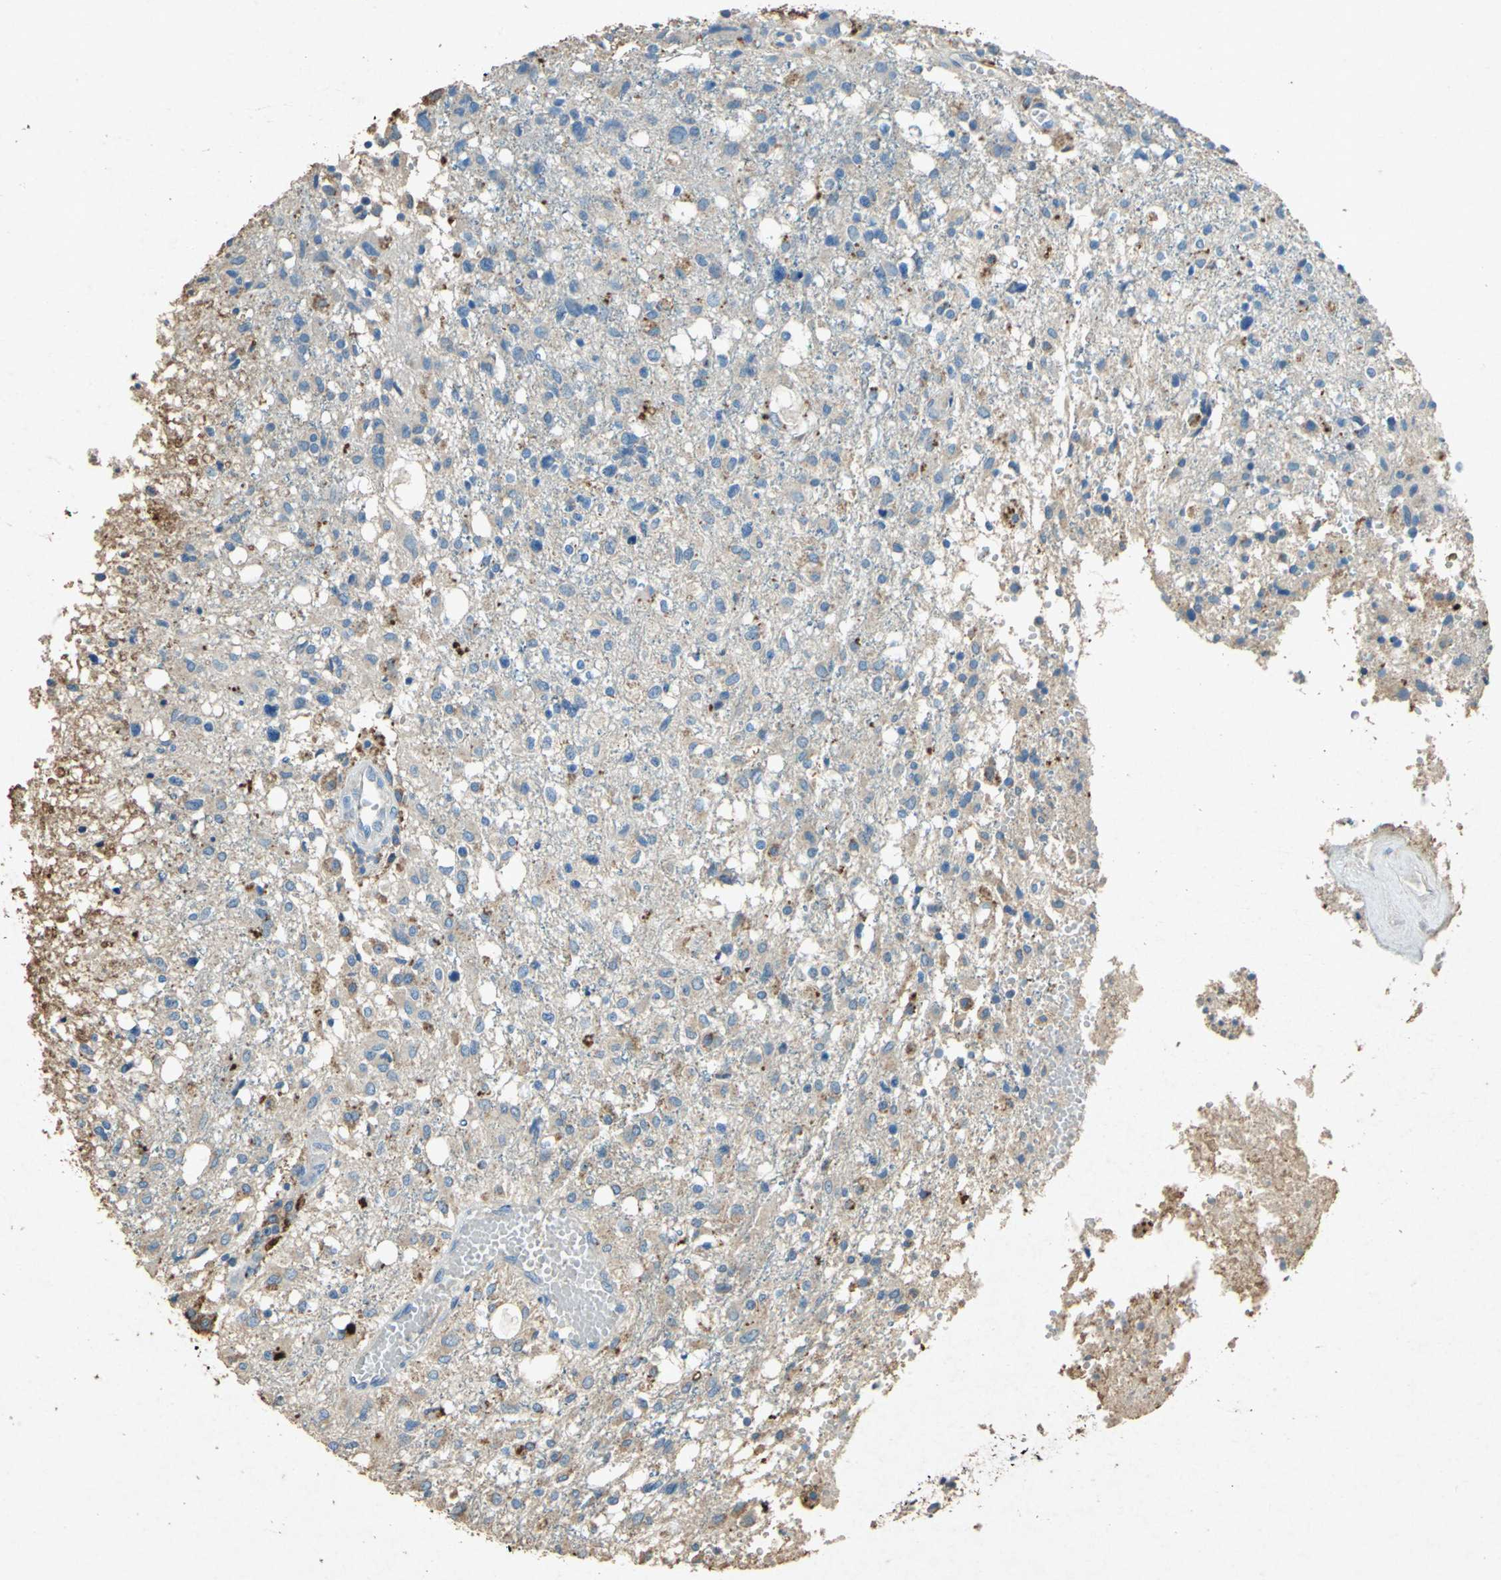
{"staining": {"intensity": "weak", "quantity": "25%-75%", "location": "cytoplasmic/membranous"}, "tissue": "glioma", "cell_type": "Tumor cells", "image_type": "cancer", "snomed": [{"axis": "morphology", "description": "Glioma, malignant, High grade"}, {"axis": "topography", "description": "Cerebral cortex"}], "caption": "Glioma tissue reveals weak cytoplasmic/membranous positivity in approximately 25%-75% of tumor cells, visualized by immunohistochemistry.", "gene": "ADAMTS5", "patient": {"sex": "male", "age": 76}}